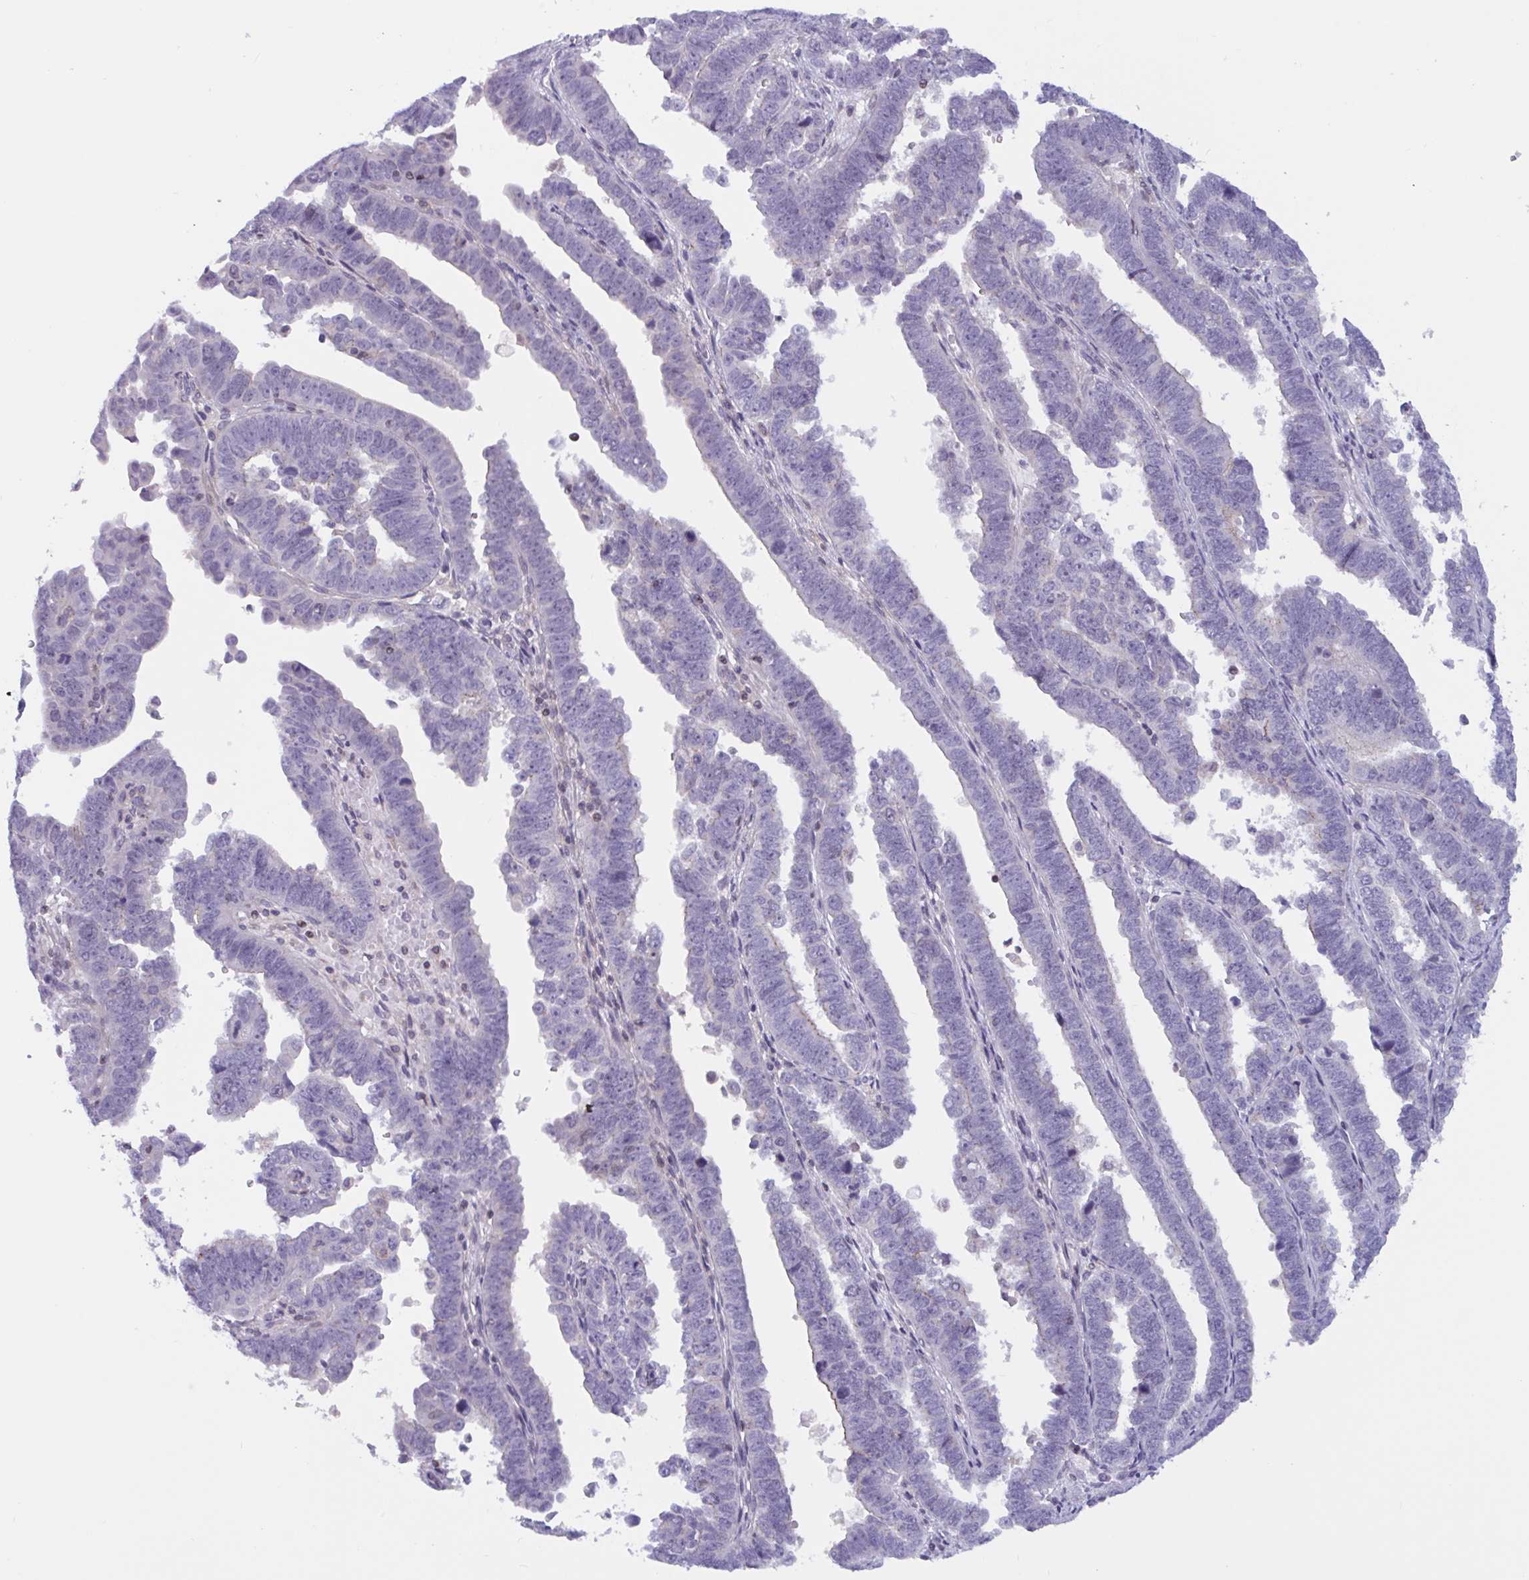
{"staining": {"intensity": "negative", "quantity": "none", "location": "none"}, "tissue": "endometrial cancer", "cell_type": "Tumor cells", "image_type": "cancer", "snomed": [{"axis": "morphology", "description": "Adenocarcinoma, NOS"}, {"axis": "topography", "description": "Endometrium"}], "caption": "Endometrial cancer was stained to show a protein in brown. There is no significant positivity in tumor cells.", "gene": "SNX11", "patient": {"sex": "female", "age": 75}}